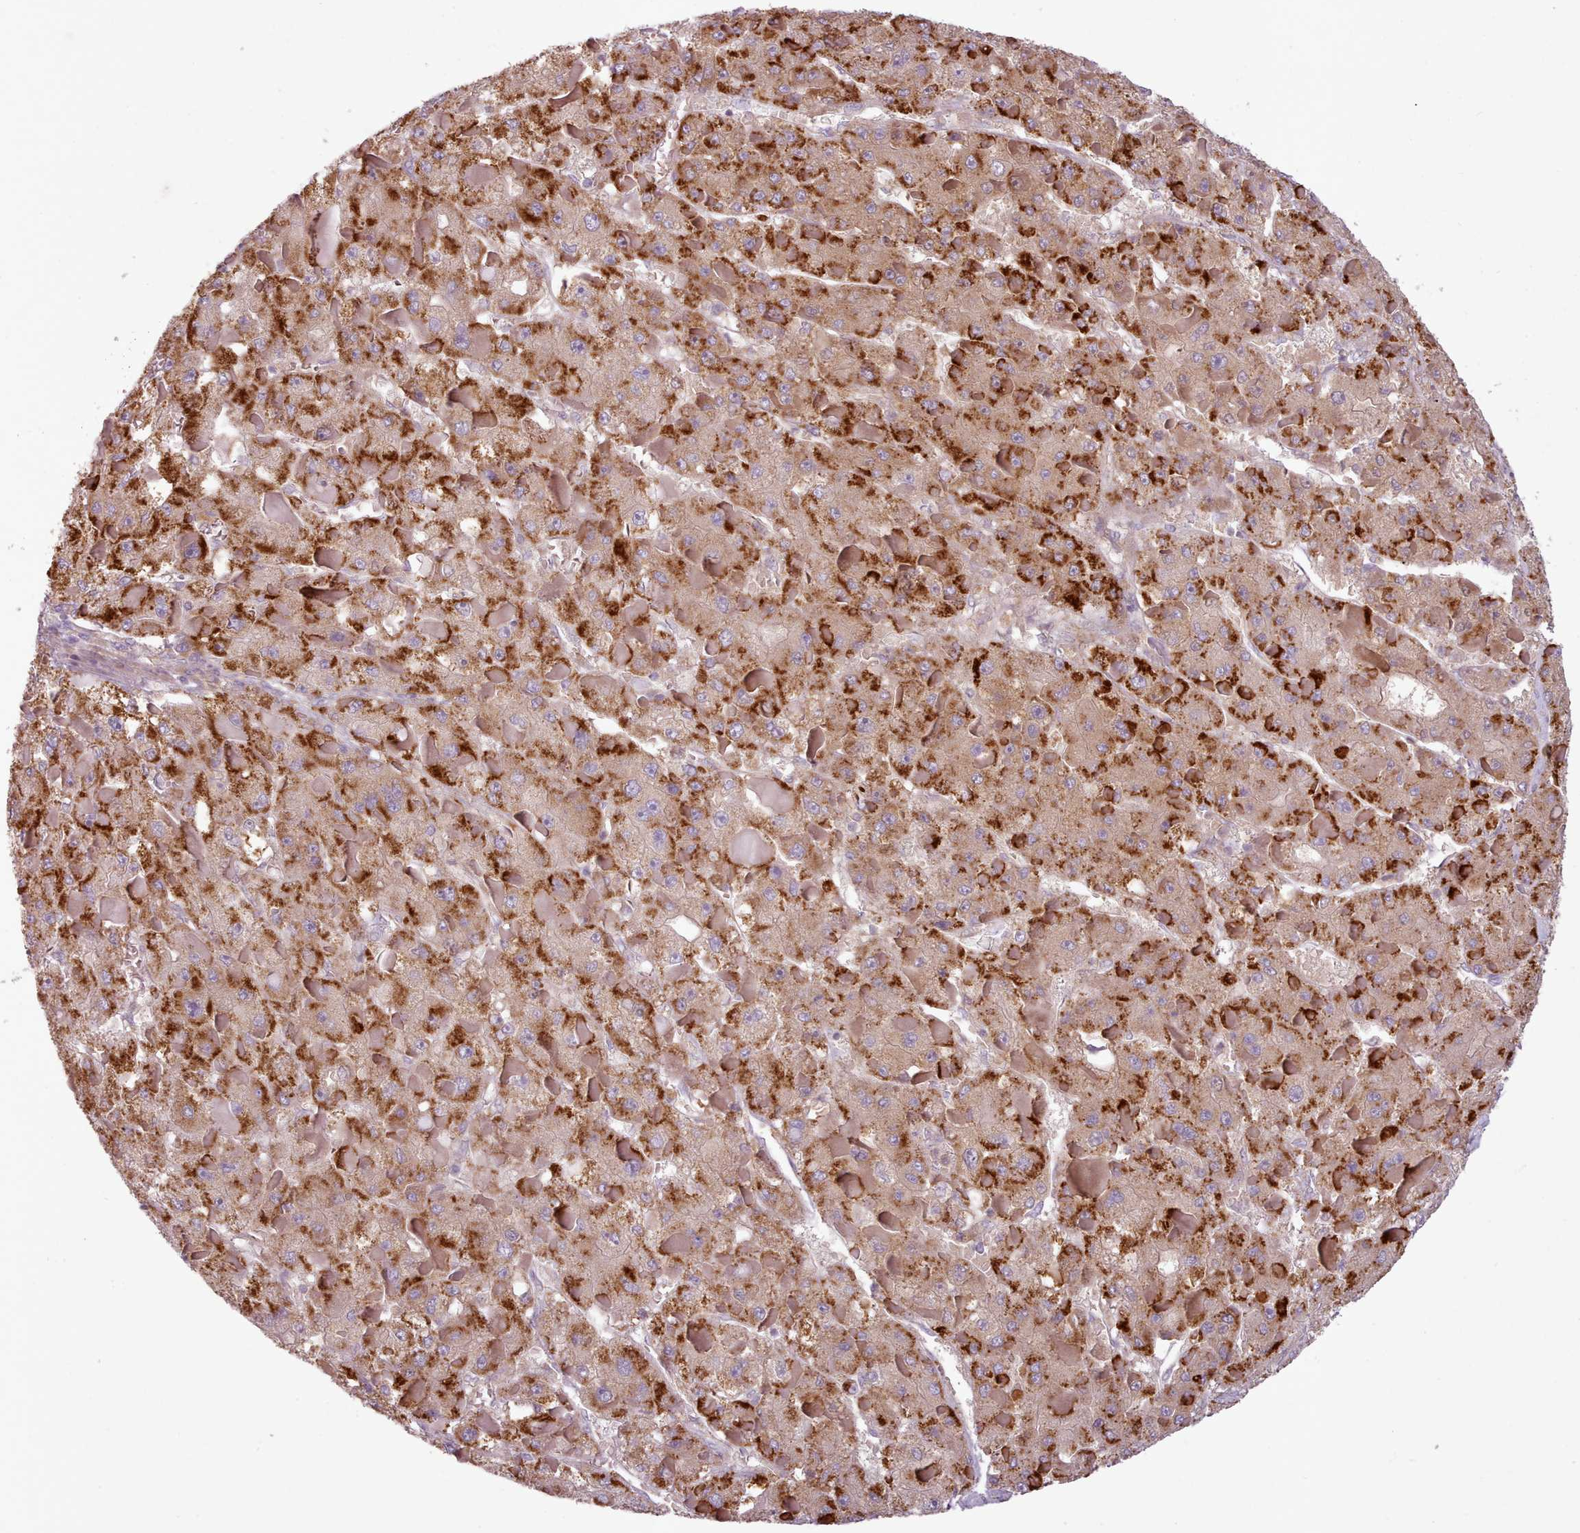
{"staining": {"intensity": "strong", "quantity": ">75%", "location": "cytoplasmic/membranous"}, "tissue": "liver cancer", "cell_type": "Tumor cells", "image_type": "cancer", "snomed": [{"axis": "morphology", "description": "Carcinoma, Hepatocellular, NOS"}, {"axis": "topography", "description": "Liver"}], "caption": "Immunohistochemical staining of hepatocellular carcinoma (liver) demonstrates high levels of strong cytoplasmic/membranous protein positivity in about >75% of tumor cells.", "gene": "LAPTM5", "patient": {"sex": "female", "age": 73}}